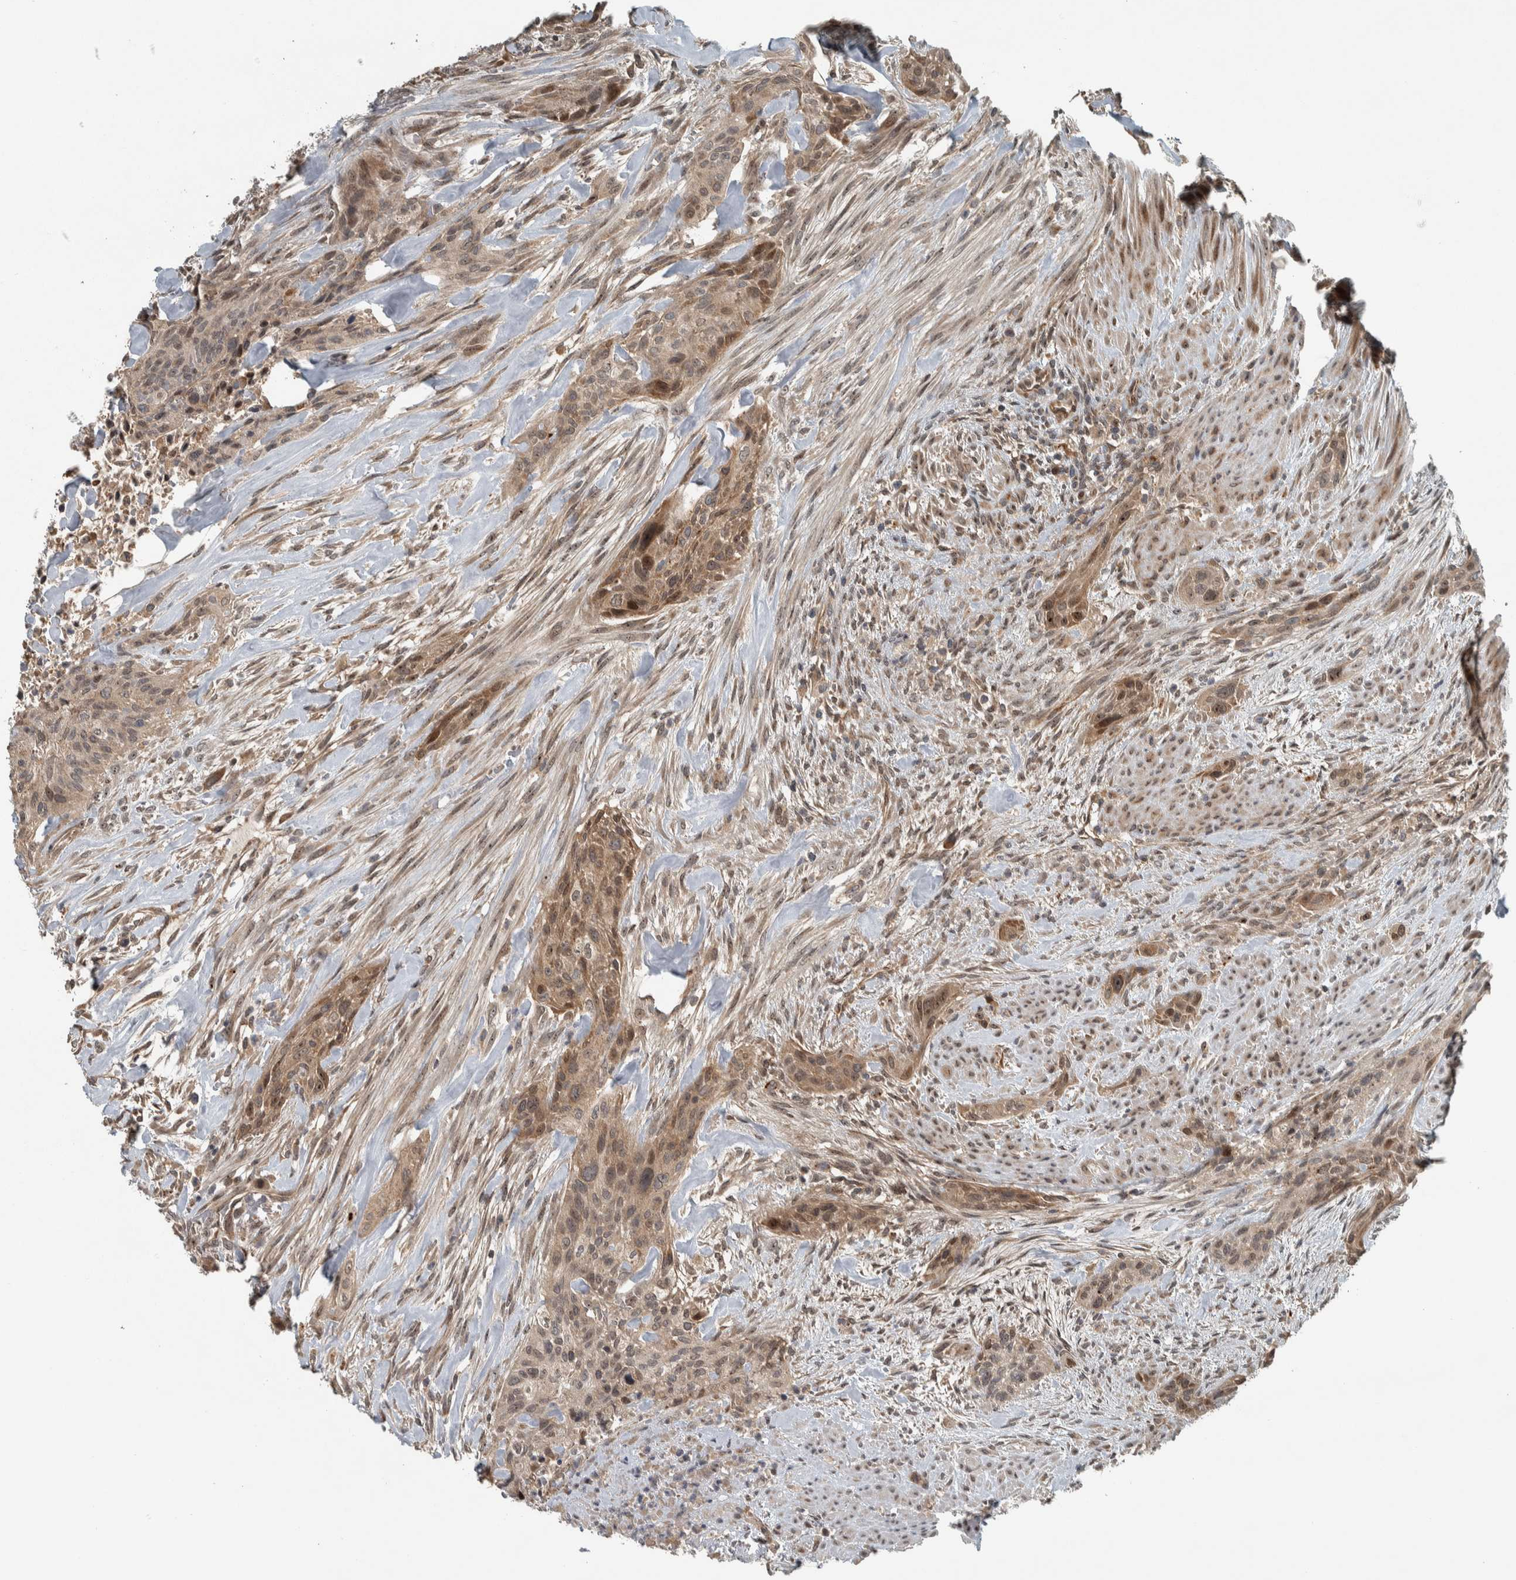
{"staining": {"intensity": "moderate", "quantity": ">75%", "location": "cytoplasmic/membranous,nuclear"}, "tissue": "urothelial cancer", "cell_type": "Tumor cells", "image_type": "cancer", "snomed": [{"axis": "morphology", "description": "Urothelial carcinoma, High grade"}, {"axis": "topography", "description": "Urinary bladder"}], "caption": "Urothelial cancer stained with DAB immunohistochemistry (IHC) shows medium levels of moderate cytoplasmic/membranous and nuclear expression in about >75% of tumor cells.", "gene": "XPO5", "patient": {"sex": "male", "age": 35}}